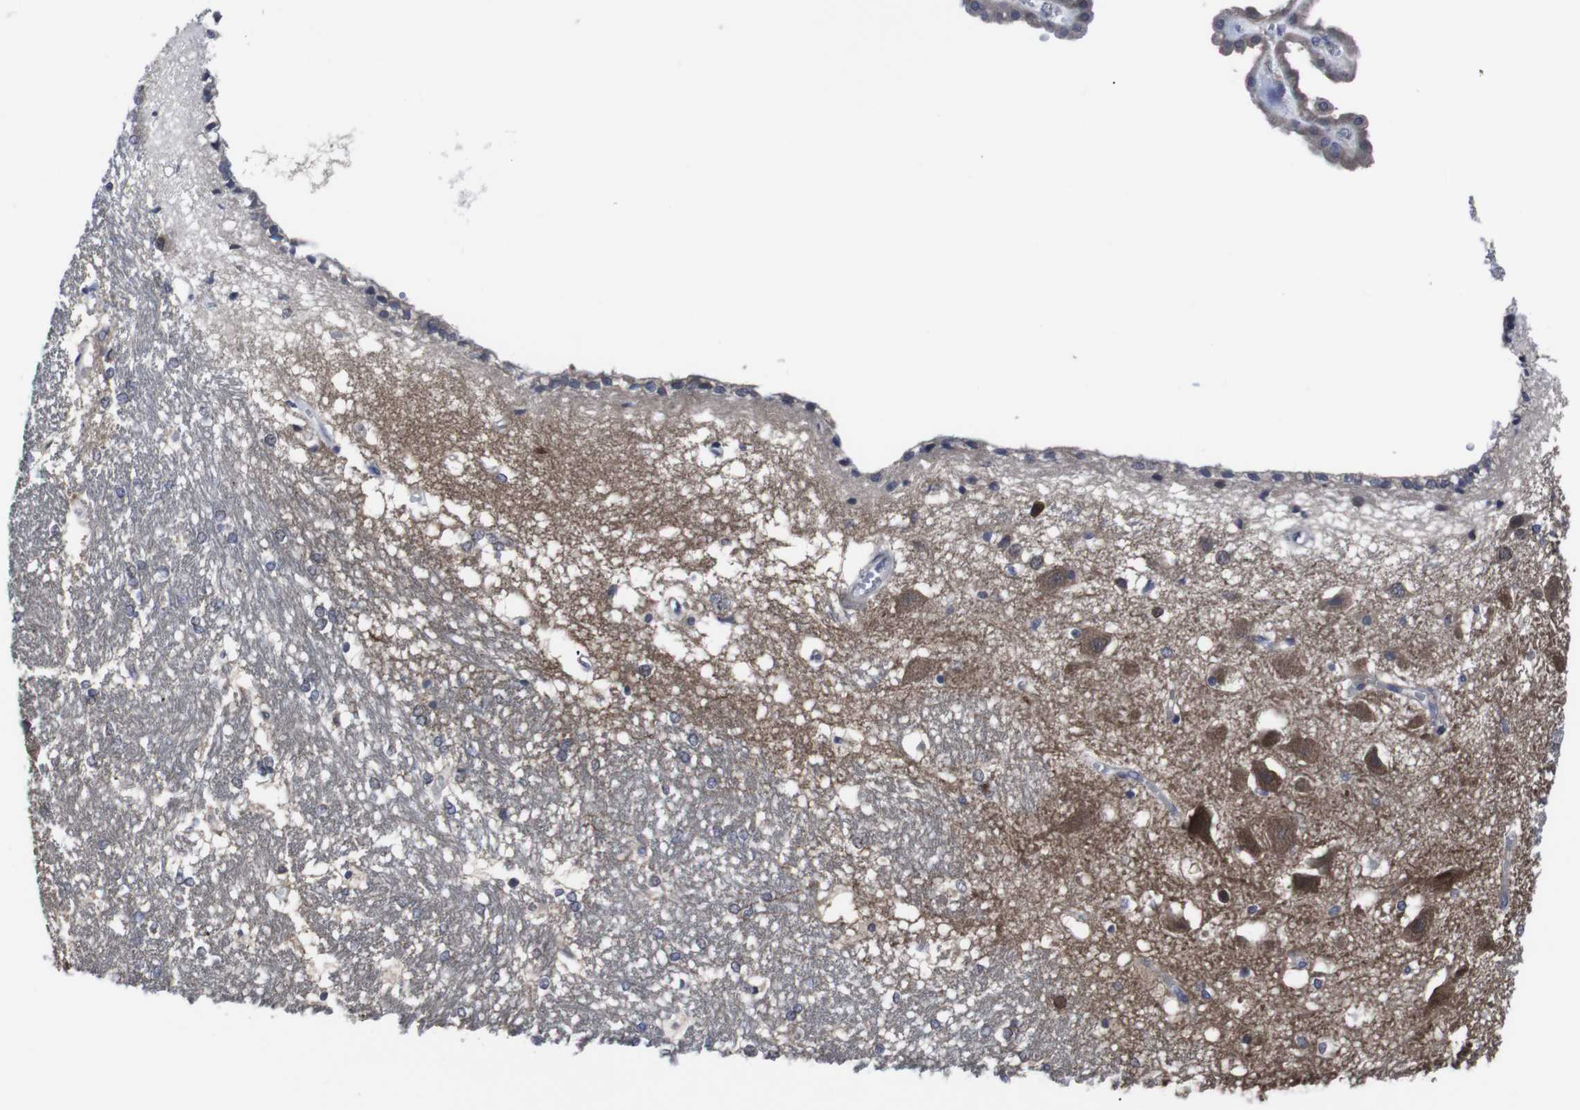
{"staining": {"intensity": "negative", "quantity": "none", "location": "none"}, "tissue": "hippocampus", "cell_type": "Glial cells", "image_type": "normal", "snomed": [{"axis": "morphology", "description": "Normal tissue, NOS"}, {"axis": "topography", "description": "Hippocampus"}], "caption": "Immunohistochemistry (IHC) micrograph of unremarkable hippocampus stained for a protein (brown), which exhibits no staining in glial cells. Brightfield microscopy of immunohistochemistry stained with DAB (brown) and hematoxylin (blue), captured at high magnification.", "gene": "HPRT1", "patient": {"sex": "female", "age": 19}}